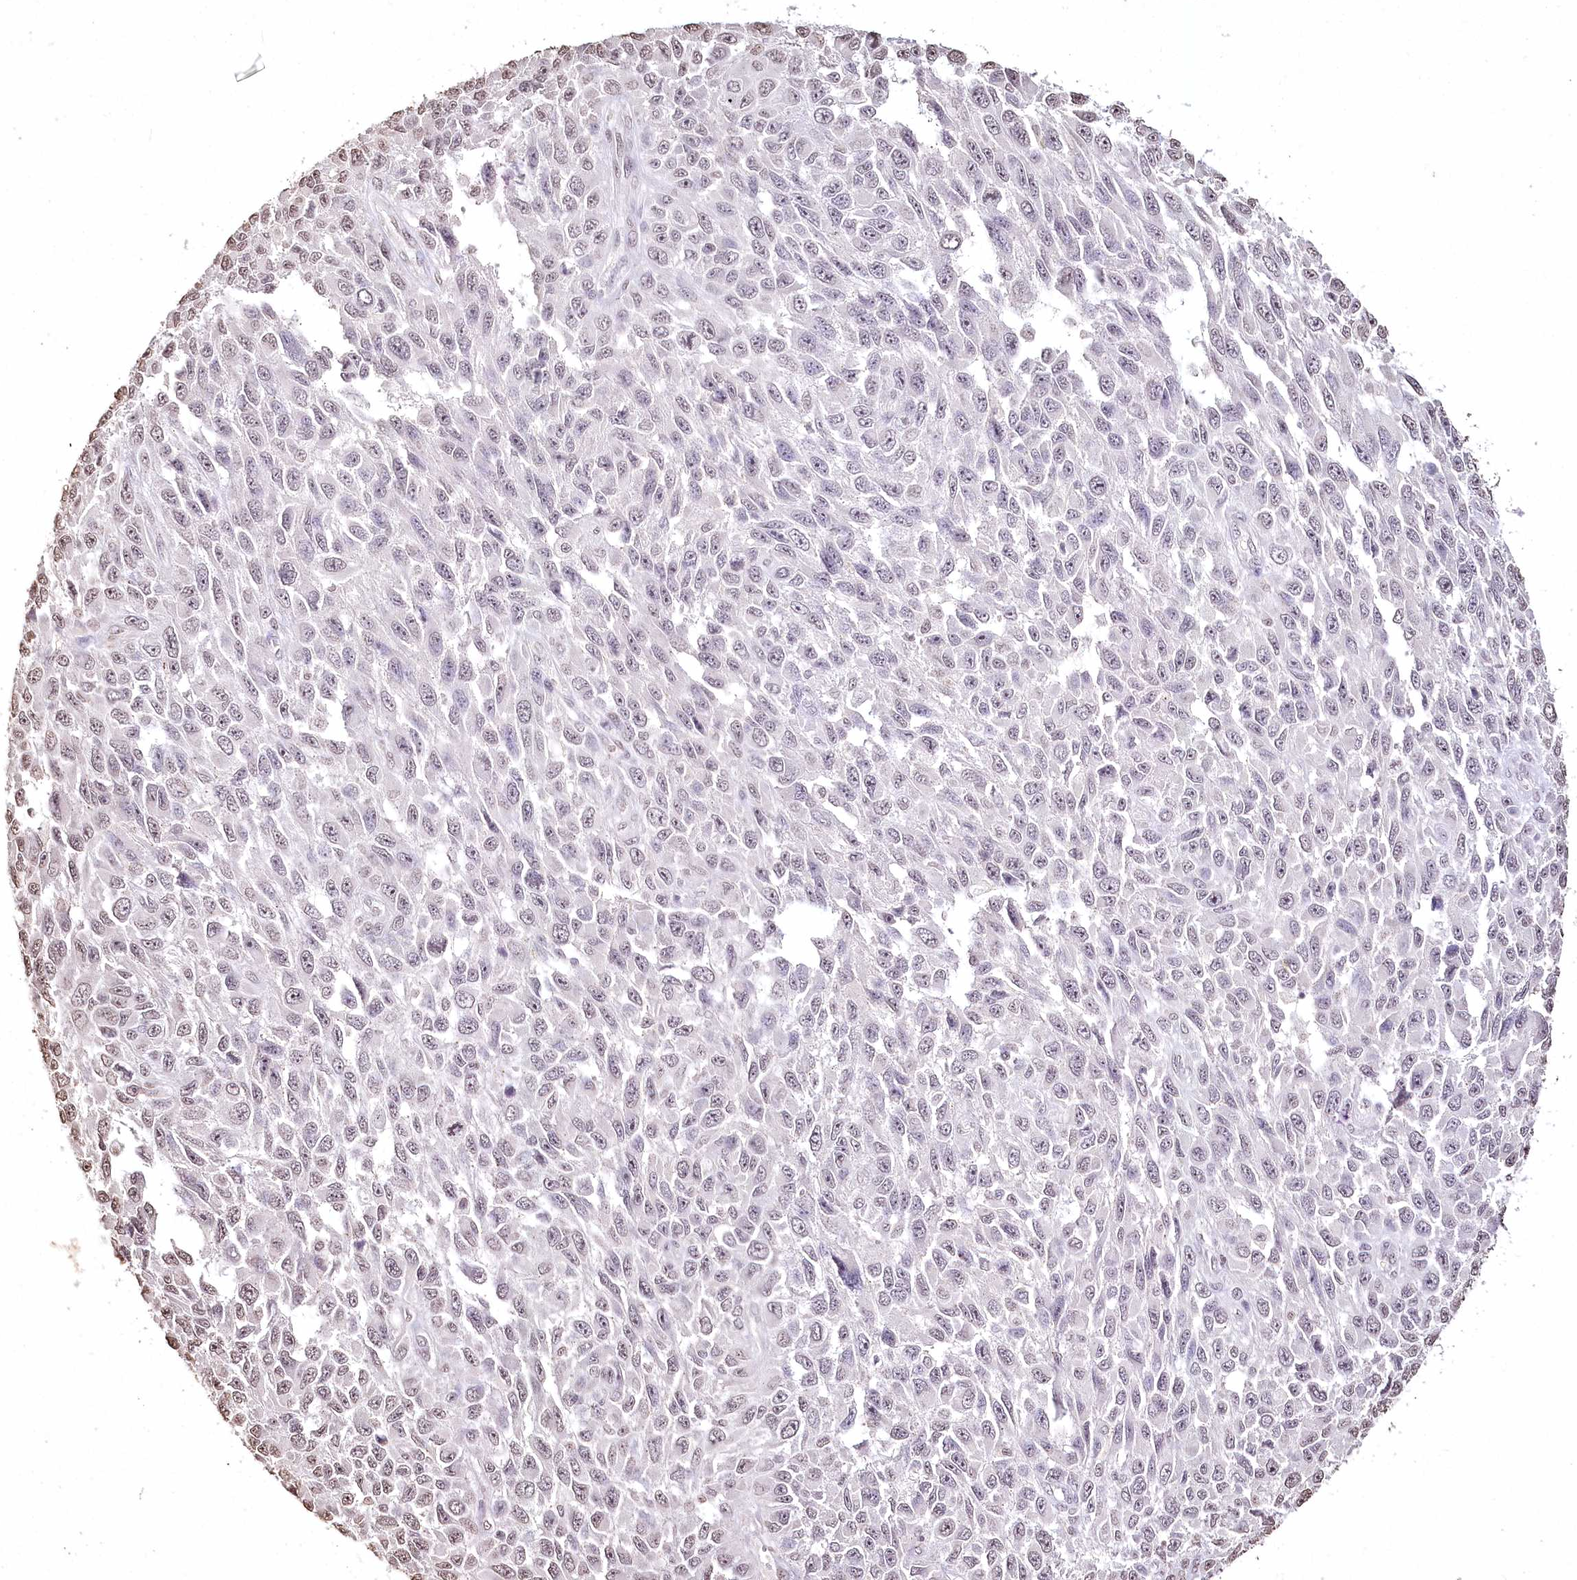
{"staining": {"intensity": "negative", "quantity": "none", "location": "none"}, "tissue": "melanoma", "cell_type": "Tumor cells", "image_type": "cancer", "snomed": [{"axis": "morphology", "description": "Malignant melanoma, NOS"}, {"axis": "topography", "description": "Skin"}], "caption": "Immunohistochemistry of human melanoma demonstrates no expression in tumor cells.", "gene": "DMXL1", "patient": {"sex": "female", "age": 96}}